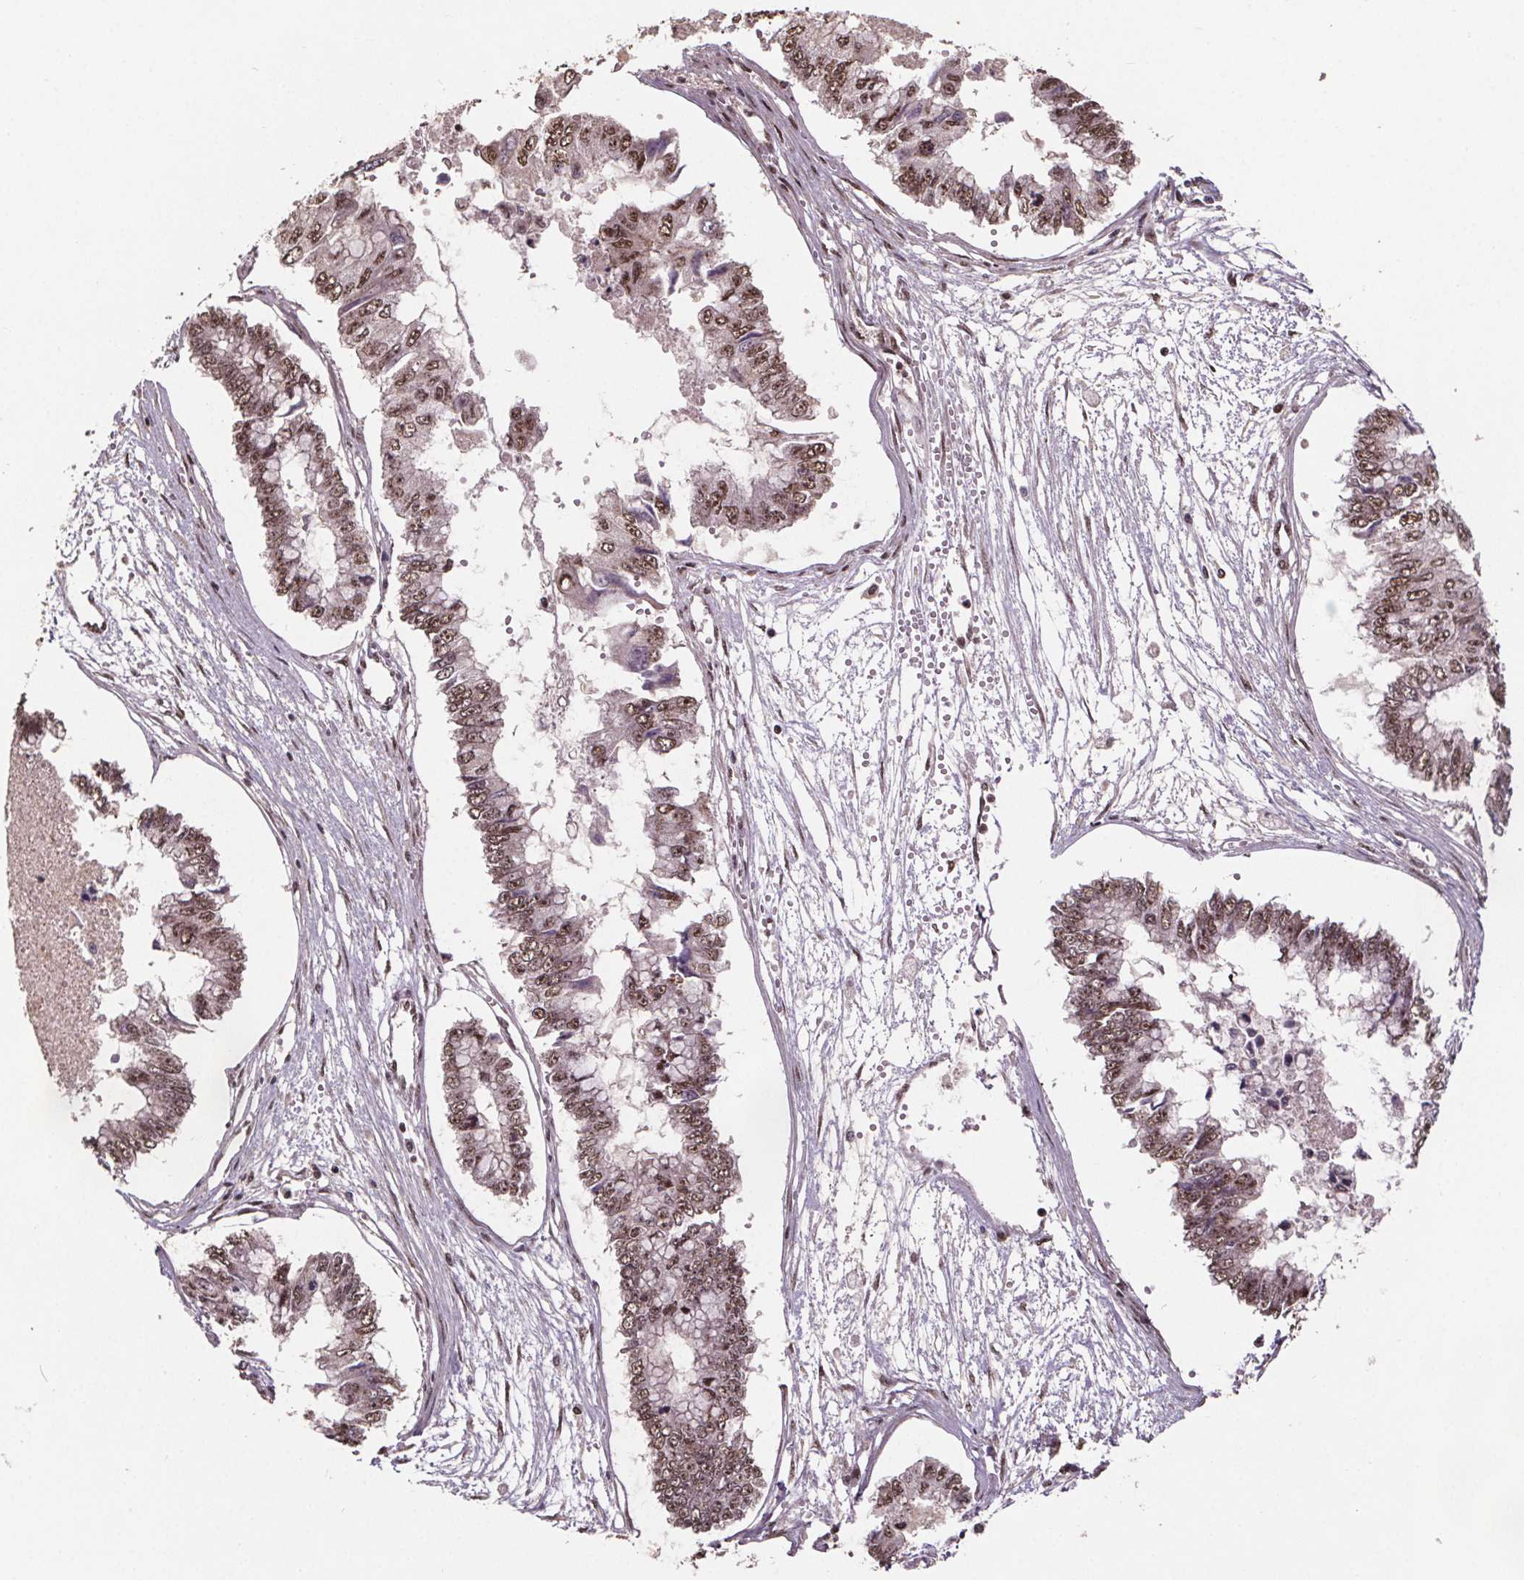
{"staining": {"intensity": "moderate", "quantity": ">75%", "location": "nuclear"}, "tissue": "ovarian cancer", "cell_type": "Tumor cells", "image_type": "cancer", "snomed": [{"axis": "morphology", "description": "Cystadenocarcinoma, mucinous, NOS"}, {"axis": "topography", "description": "Ovary"}], "caption": "Protein expression by immunohistochemistry shows moderate nuclear expression in about >75% of tumor cells in mucinous cystadenocarcinoma (ovarian). The staining was performed using DAB, with brown indicating positive protein expression. Nuclei are stained blue with hematoxylin.", "gene": "JARID2", "patient": {"sex": "female", "age": 72}}